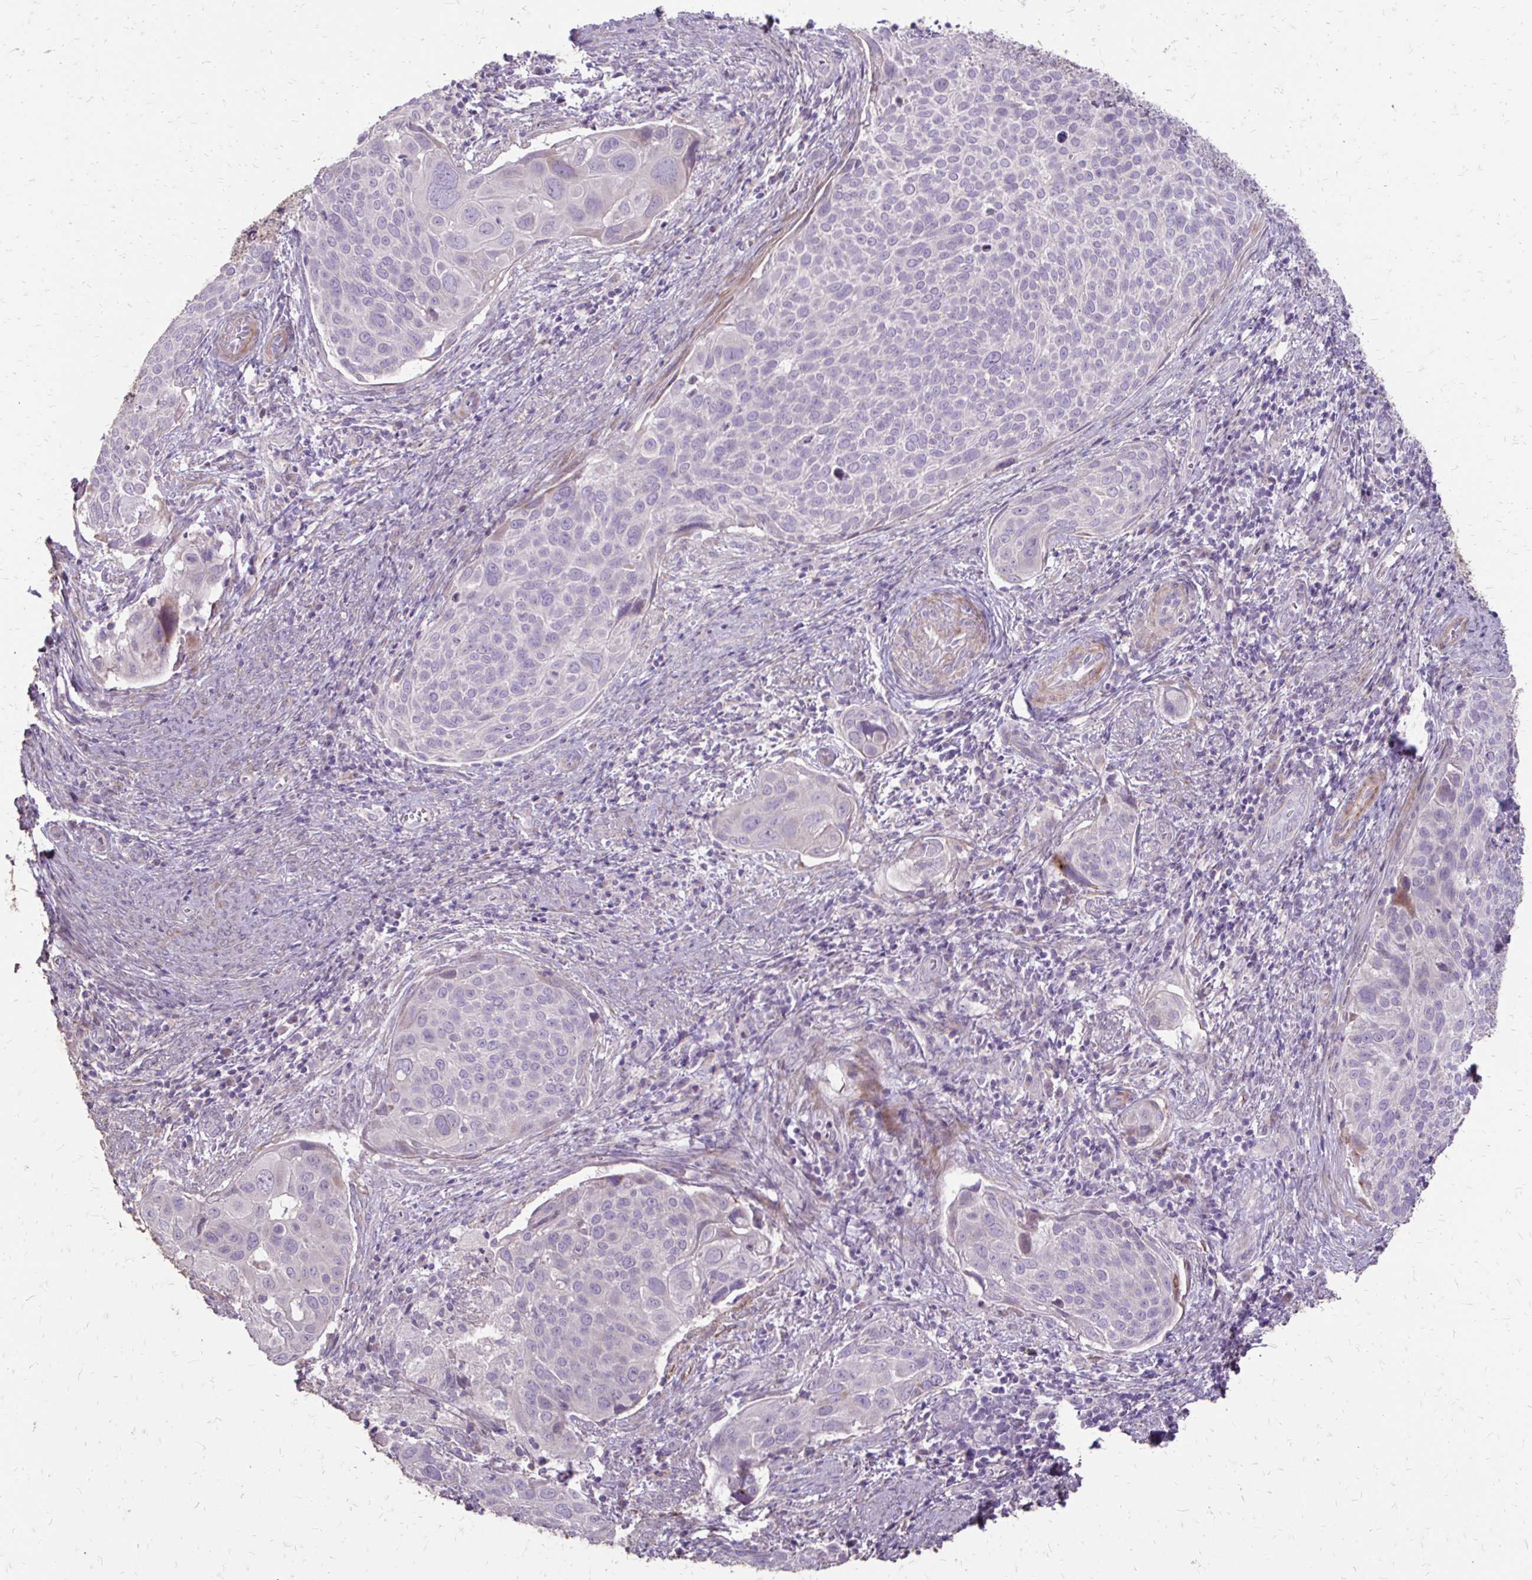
{"staining": {"intensity": "negative", "quantity": "none", "location": "none"}, "tissue": "cervical cancer", "cell_type": "Tumor cells", "image_type": "cancer", "snomed": [{"axis": "morphology", "description": "Squamous cell carcinoma, NOS"}, {"axis": "topography", "description": "Cervix"}], "caption": "This is a histopathology image of IHC staining of squamous cell carcinoma (cervical), which shows no positivity in tumor cells.", "gene": "MYORG", "patient": {"sex": "female", "age": 39}}